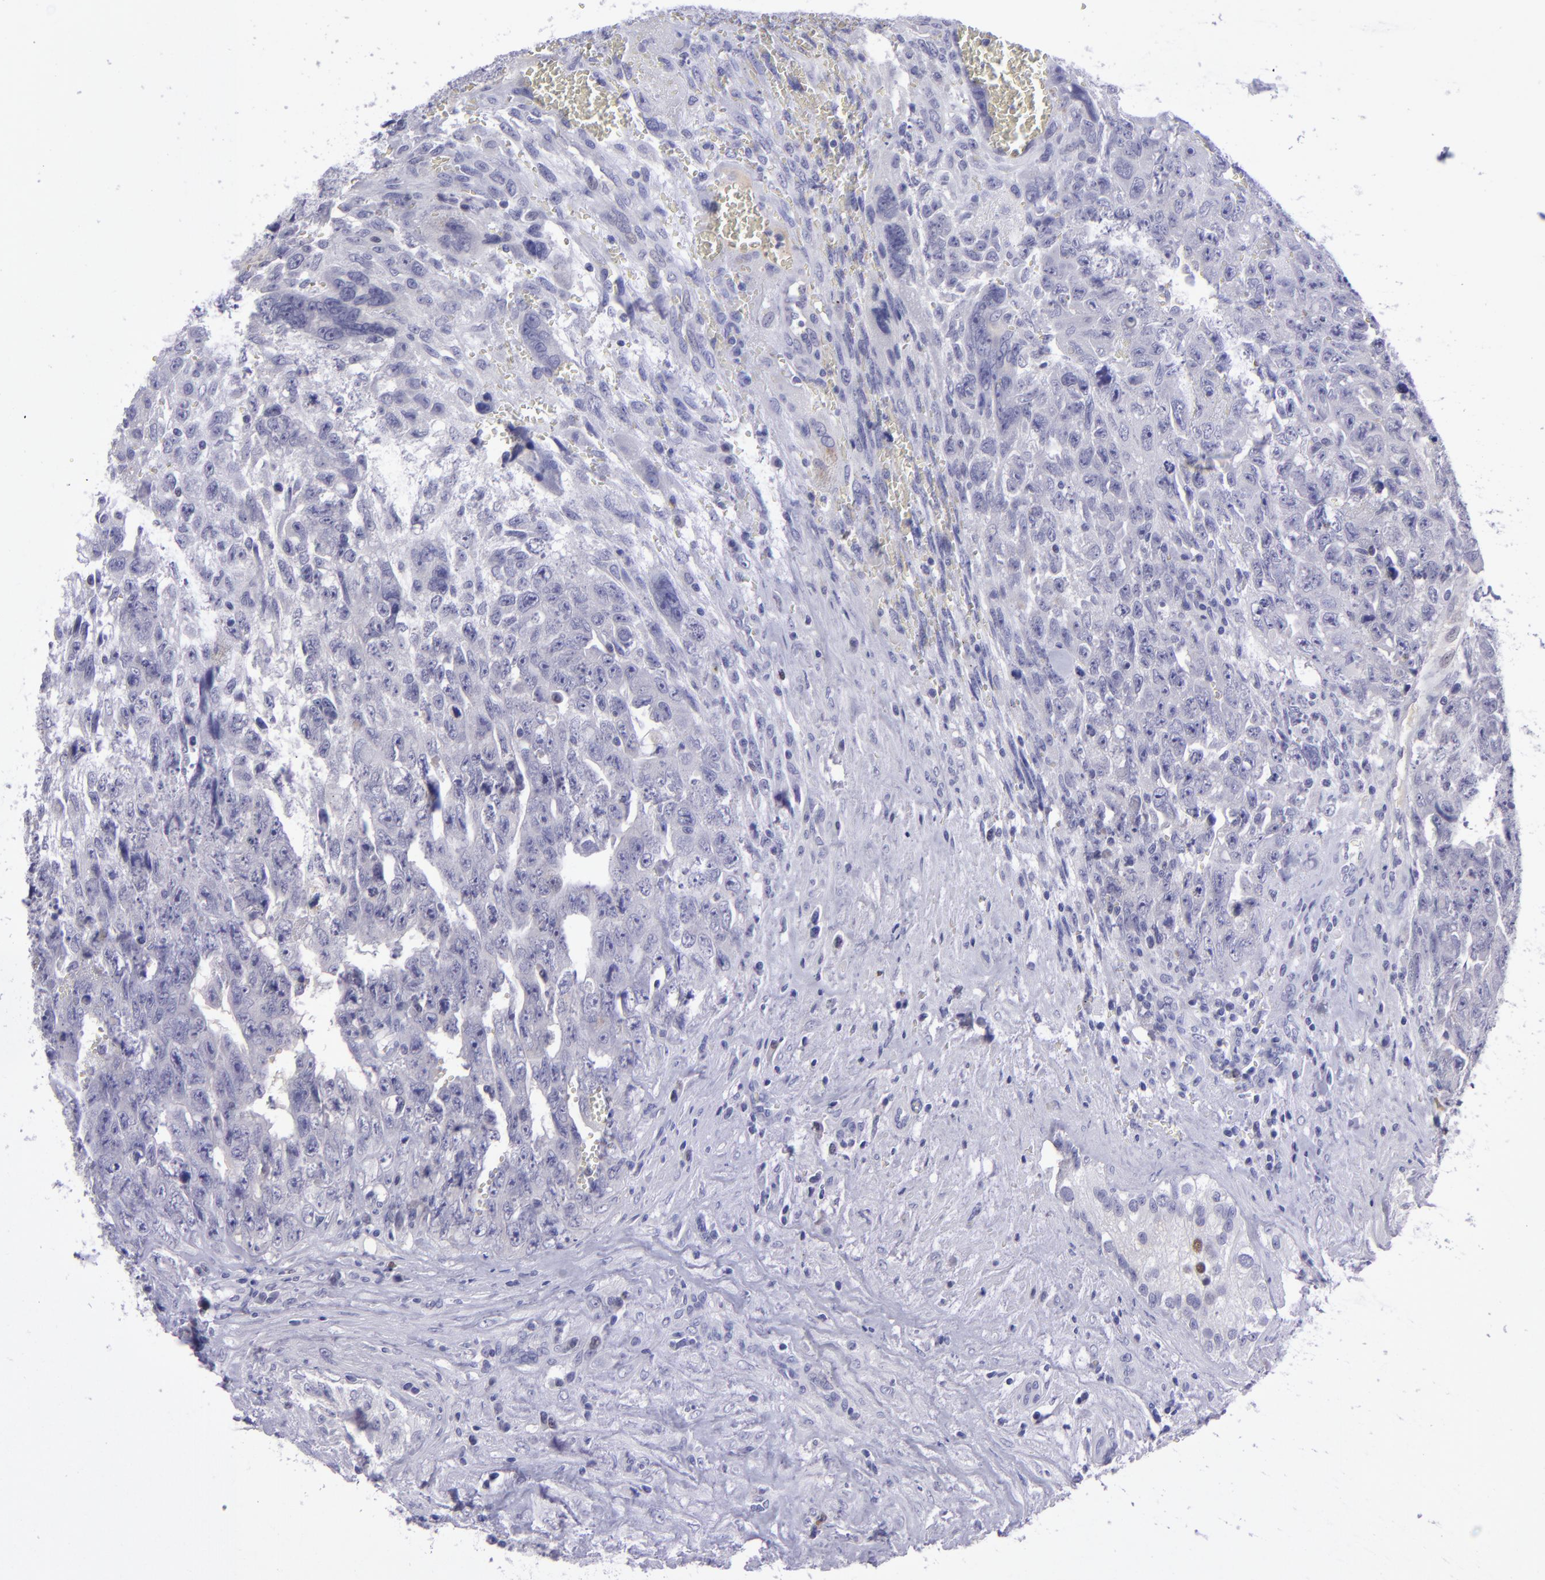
{"staining": {"intensity": "negative", "quantity": "none", "location": "none"}, "tissue": "testis cancer", "cell_type": "Tumor cells", "image_type": "cancer", "snomed": [{"axis": "morphology", "description": "Carcinoma, Embryonal, NOS"}, {"axis": "topography", "description": "Testis"}], "caption": "This is an immunohistochemistry photomicrograph of human testis cancer. There is no staining in tumor cells.", "gene": "POU2F2", "patient": {"sex": "male", "age": 28}}